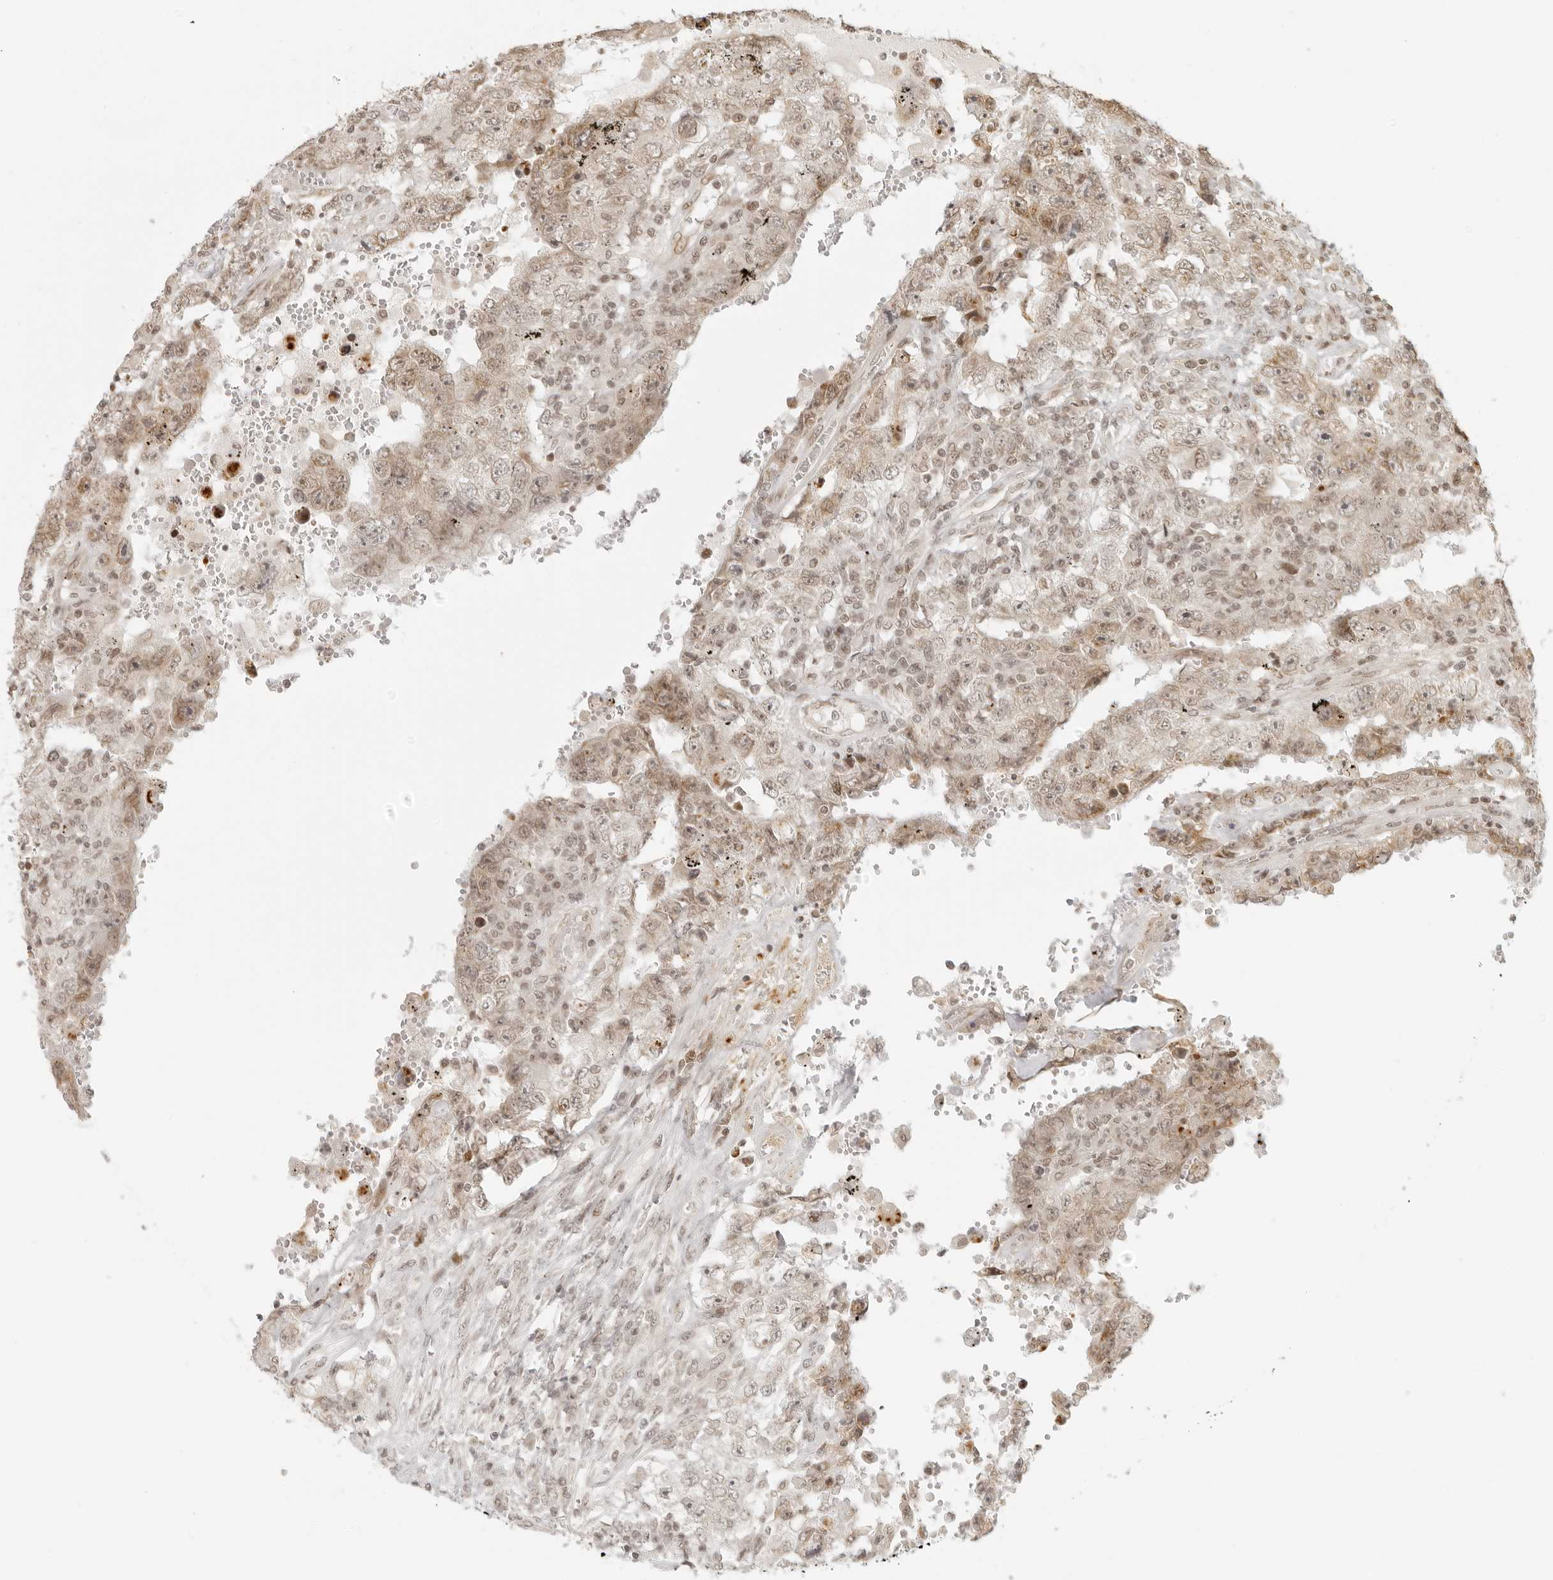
{"staining": {"intensity": "weak", "quantity": ">75%", "location": "cytoplasmic/membranous,nuclear"}, "tissue": "testis cancer", "cell_type": "Tumor cells", "image_type": "cancer", "snomed": [{"axis": "morphology", "description": "Carcinoma, Embryonal, NOS"}, {"axis": "topography", "description": "Testis"}], "caption": "Testis cancer stained with DAB (3,3'-diaminobenzidine) immunohistochemistry (IHC) exhibits low levels of weak cytoplasmic/membranous and nuclear positivity in approximately >75% of tumor cells.", "gene": "ZNF407", "patient": {"sex": "male", "age": 26}}